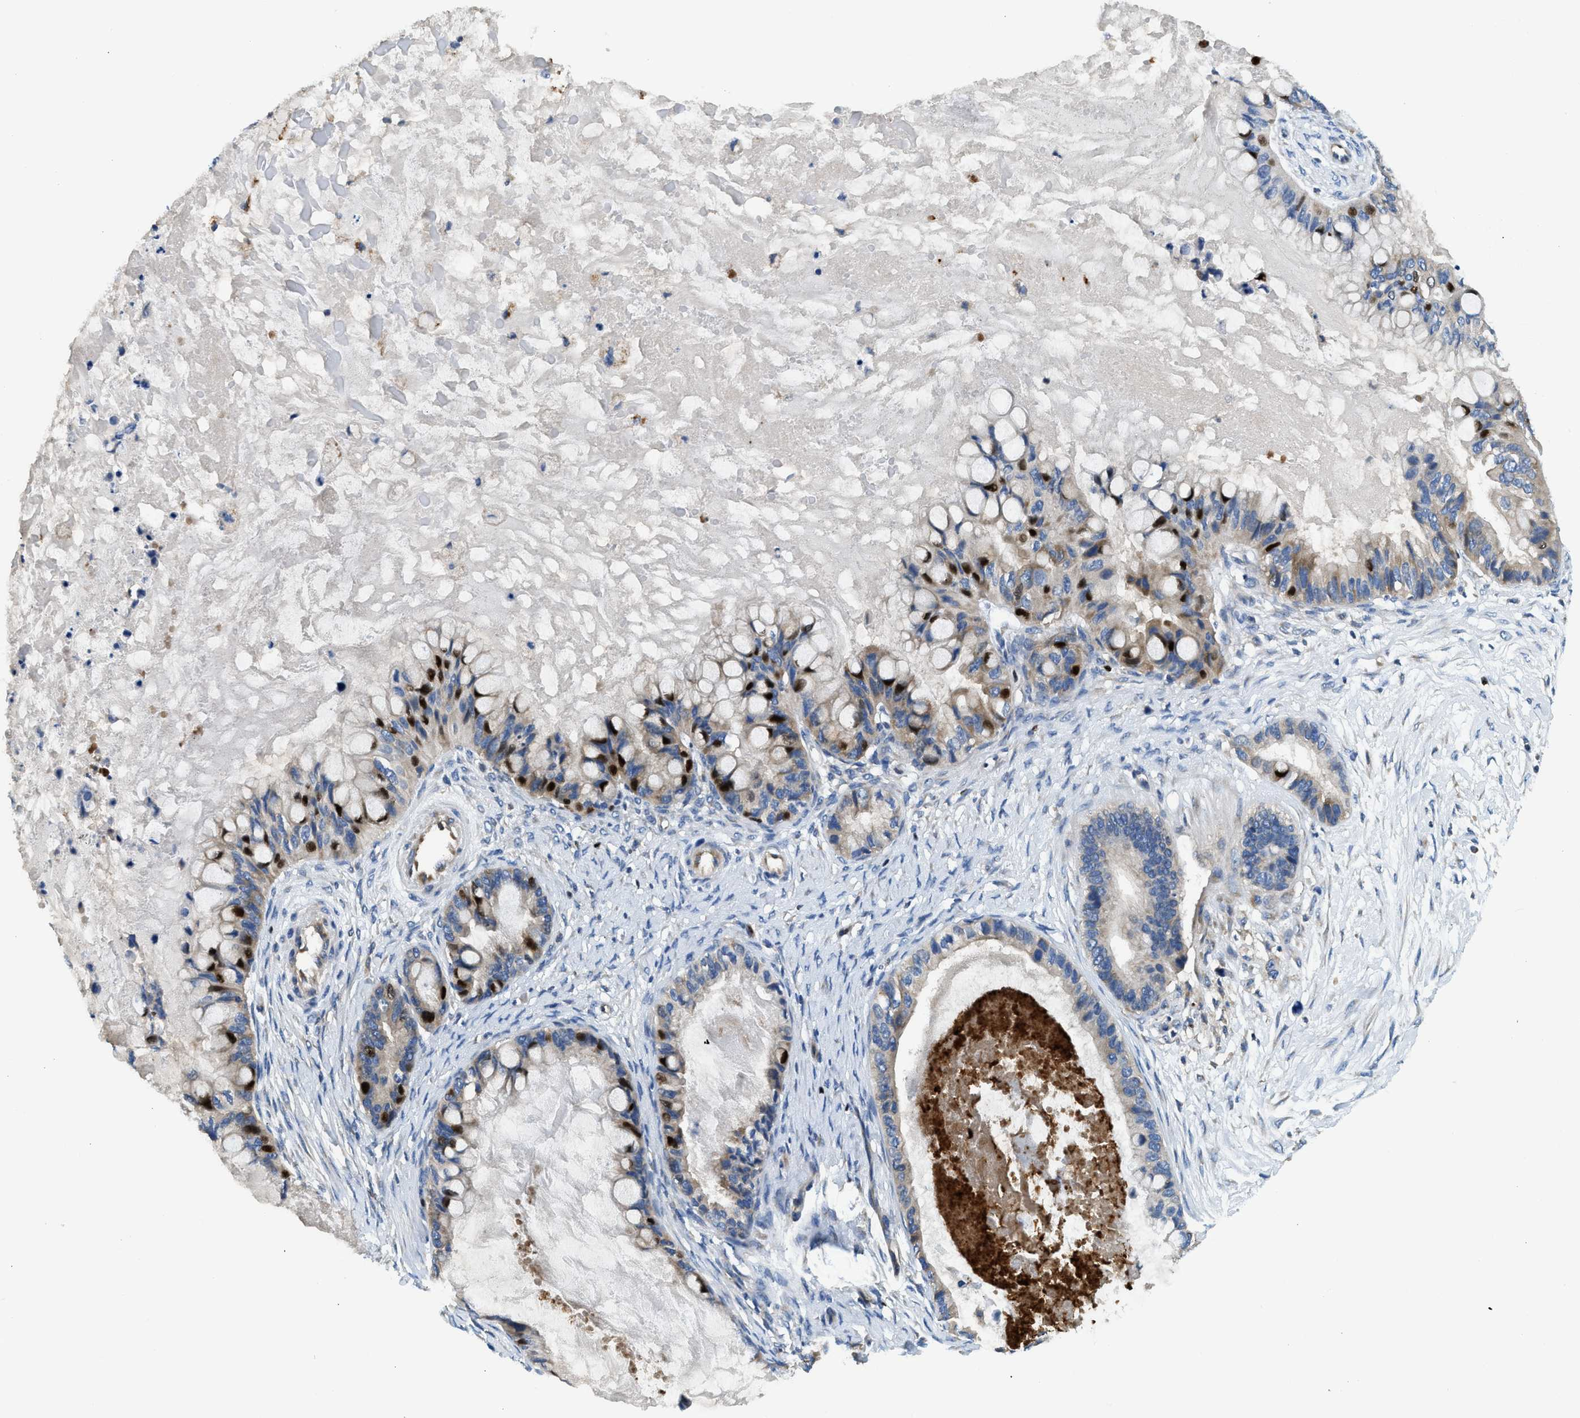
{"staining": {"intensity": "strong", "quantity": "25%-75%", "location": "nuclear"}, "tissue": "ovarian cancer", "cell_type": "Tumor cells", "image_type": "cancer", "snomed": [{"axis": "morphology", "description": "Cystadenocarcinoma, mucinous, NOS"}, {"axis": "topography", "description": "Ovary"}], "caption": "Ovarian cancer stained with a brown dye demonstrates strong nuclear positive staining in approximately 25%-75% of tumor cells.", "gene": "TOX", "patient": {"sex": "female", "age": 80}}